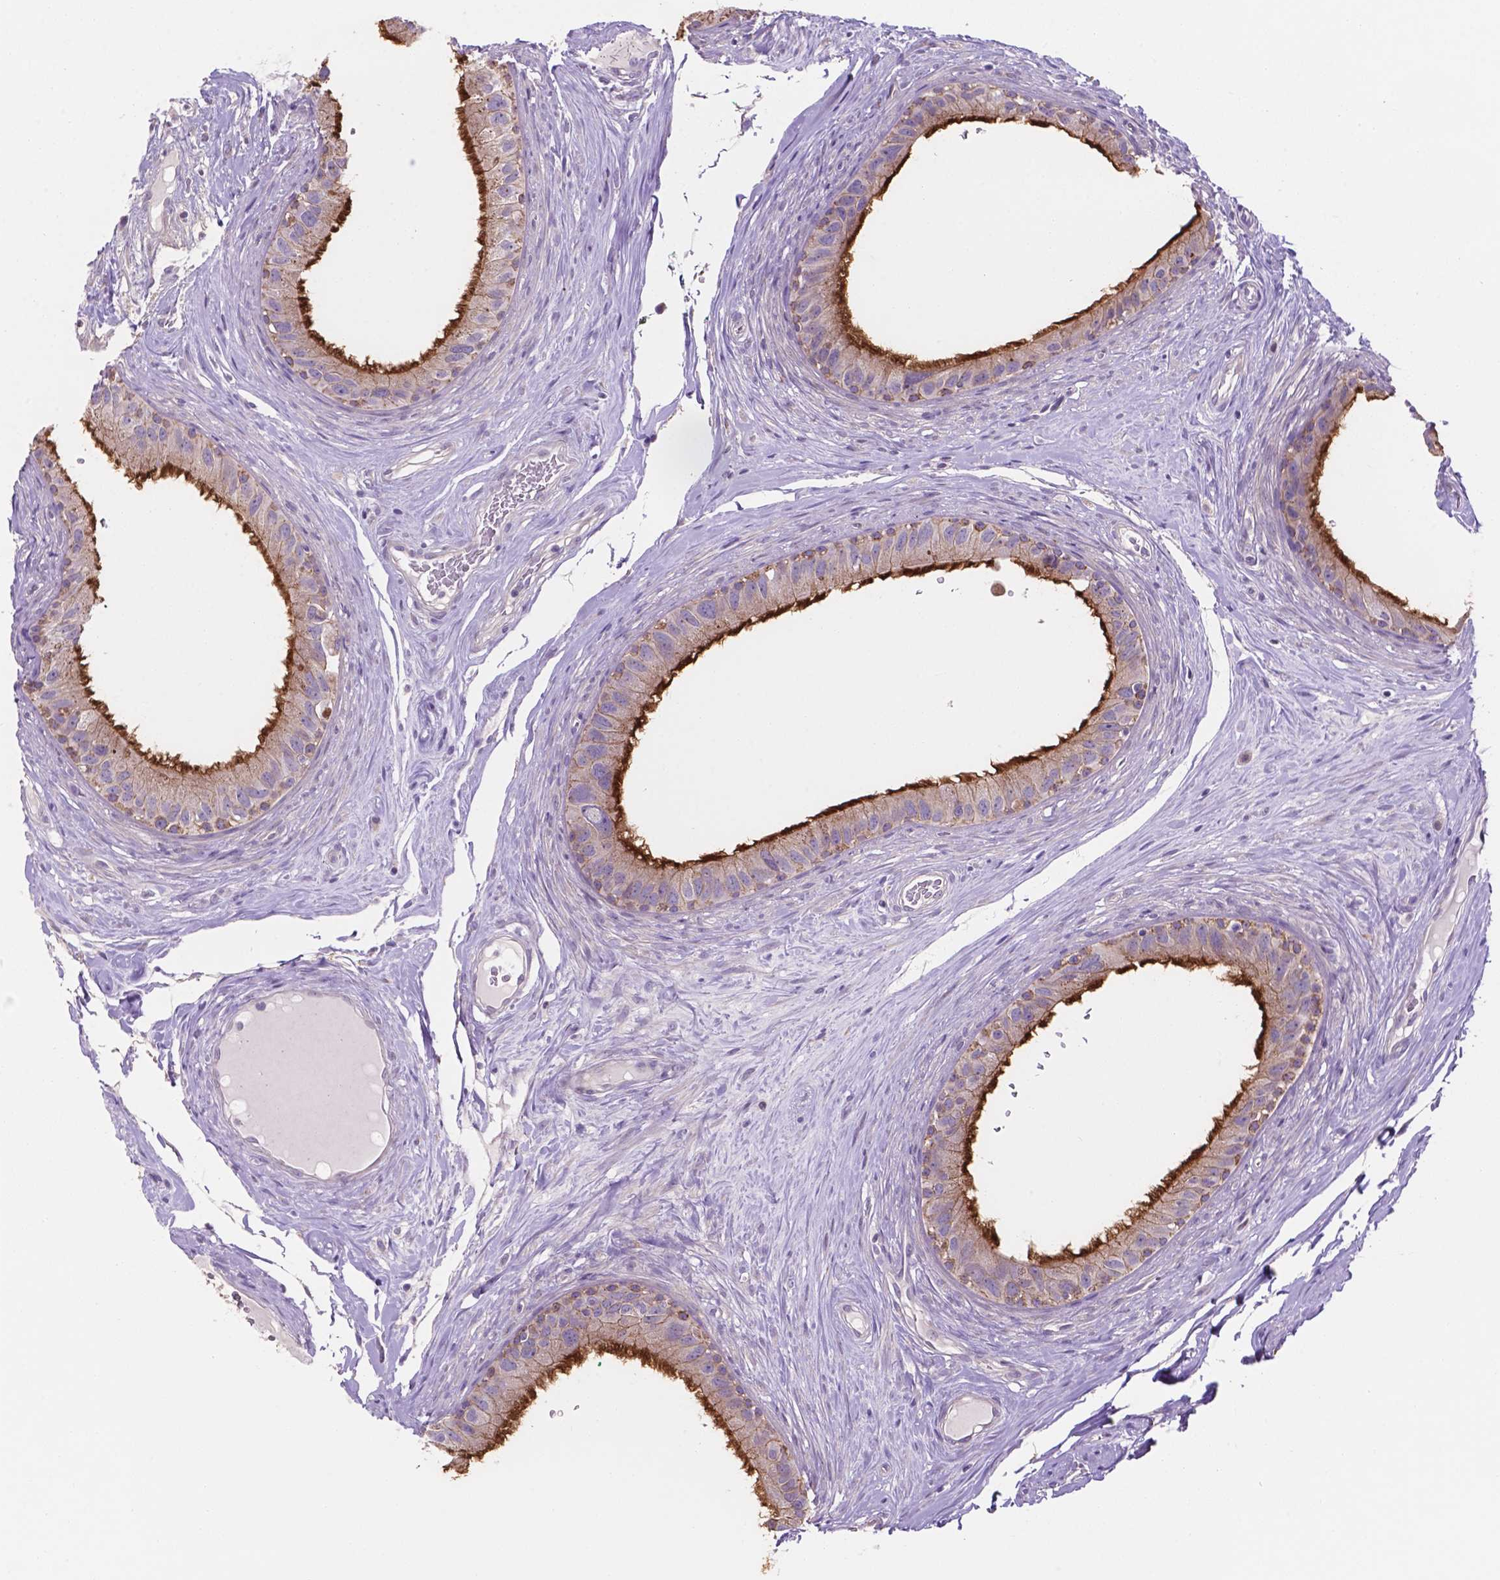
{"staining": {"intensity": "strong", "quantity": "<25%", "location": "cytoplasmic/membranous"}, "tissue": "epididymis", "cell_type": "Glandular cells", "image_type": "normal", "snomed": [{"axis": "morphology", "description": "Normal tissue, NOS"}, {"axis": "topography", "description": "Epididymis"}], "caption": "A histopathology image of human epididymis stained for a protein shows strong cytoplasmic/membranous brown staining in glandular cells.", "gene": "MKRN2OS", "patient": {"sex": "male", "age": 59}}